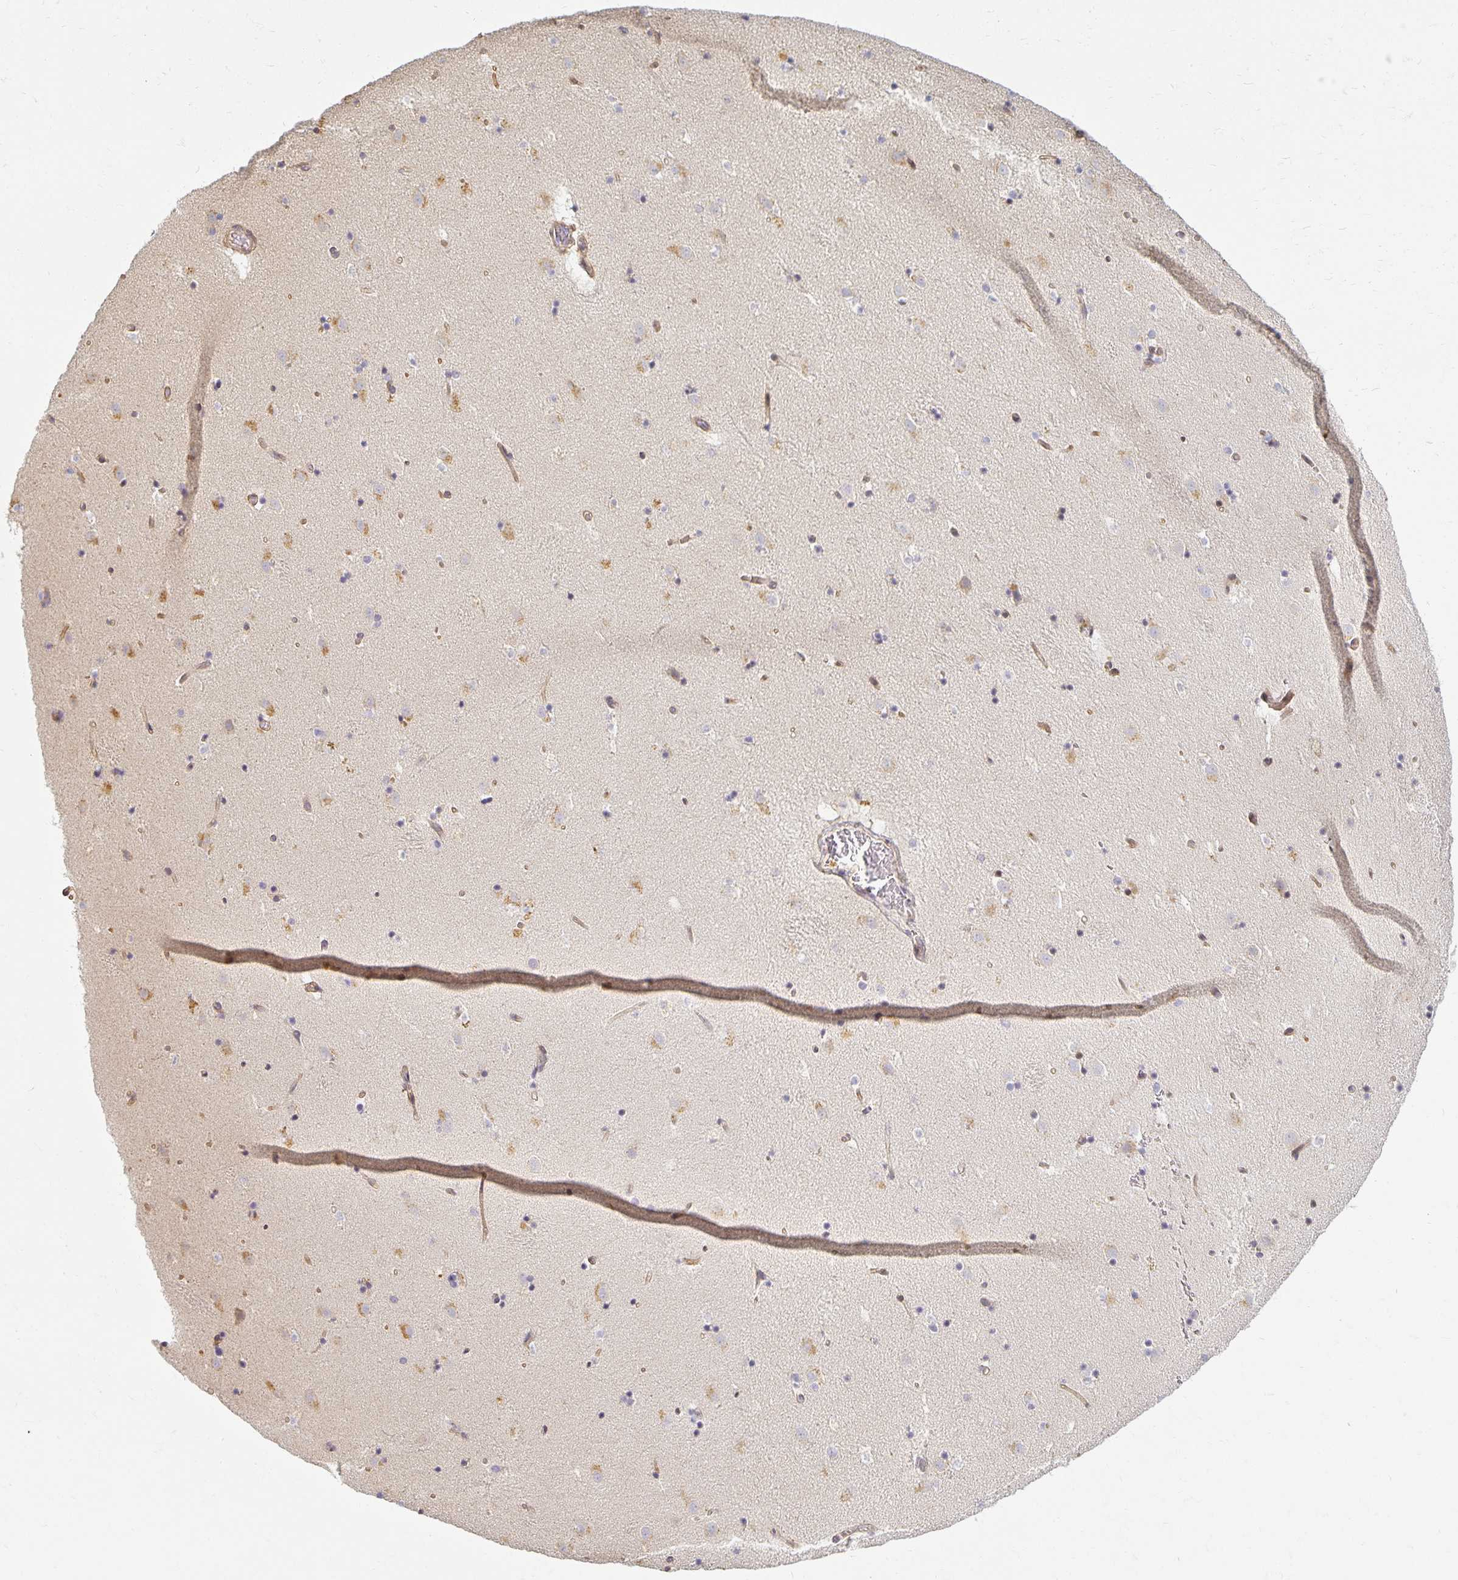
{"staining": {"intensity": "moderate", "quantity": "<25%", "location": "cytoplasmic/membranous"}, "tissue": "caudate", "cell_type": "Glial cells", "image_type": "normal", "snomed": [{"axis": "morphology", "description": "Normal tissue, NOS"}, {"axis": "topography", "description": "Lateral ventricle wall"}], "caption": "Moderate cytoplasmic/membranous expression is identified in about <25% of glial cells in normal caudate. (IHC, brightfield microscopy, high magnification).", "gene": "EHF", "patient": {"sex": "male", "age": 37}}